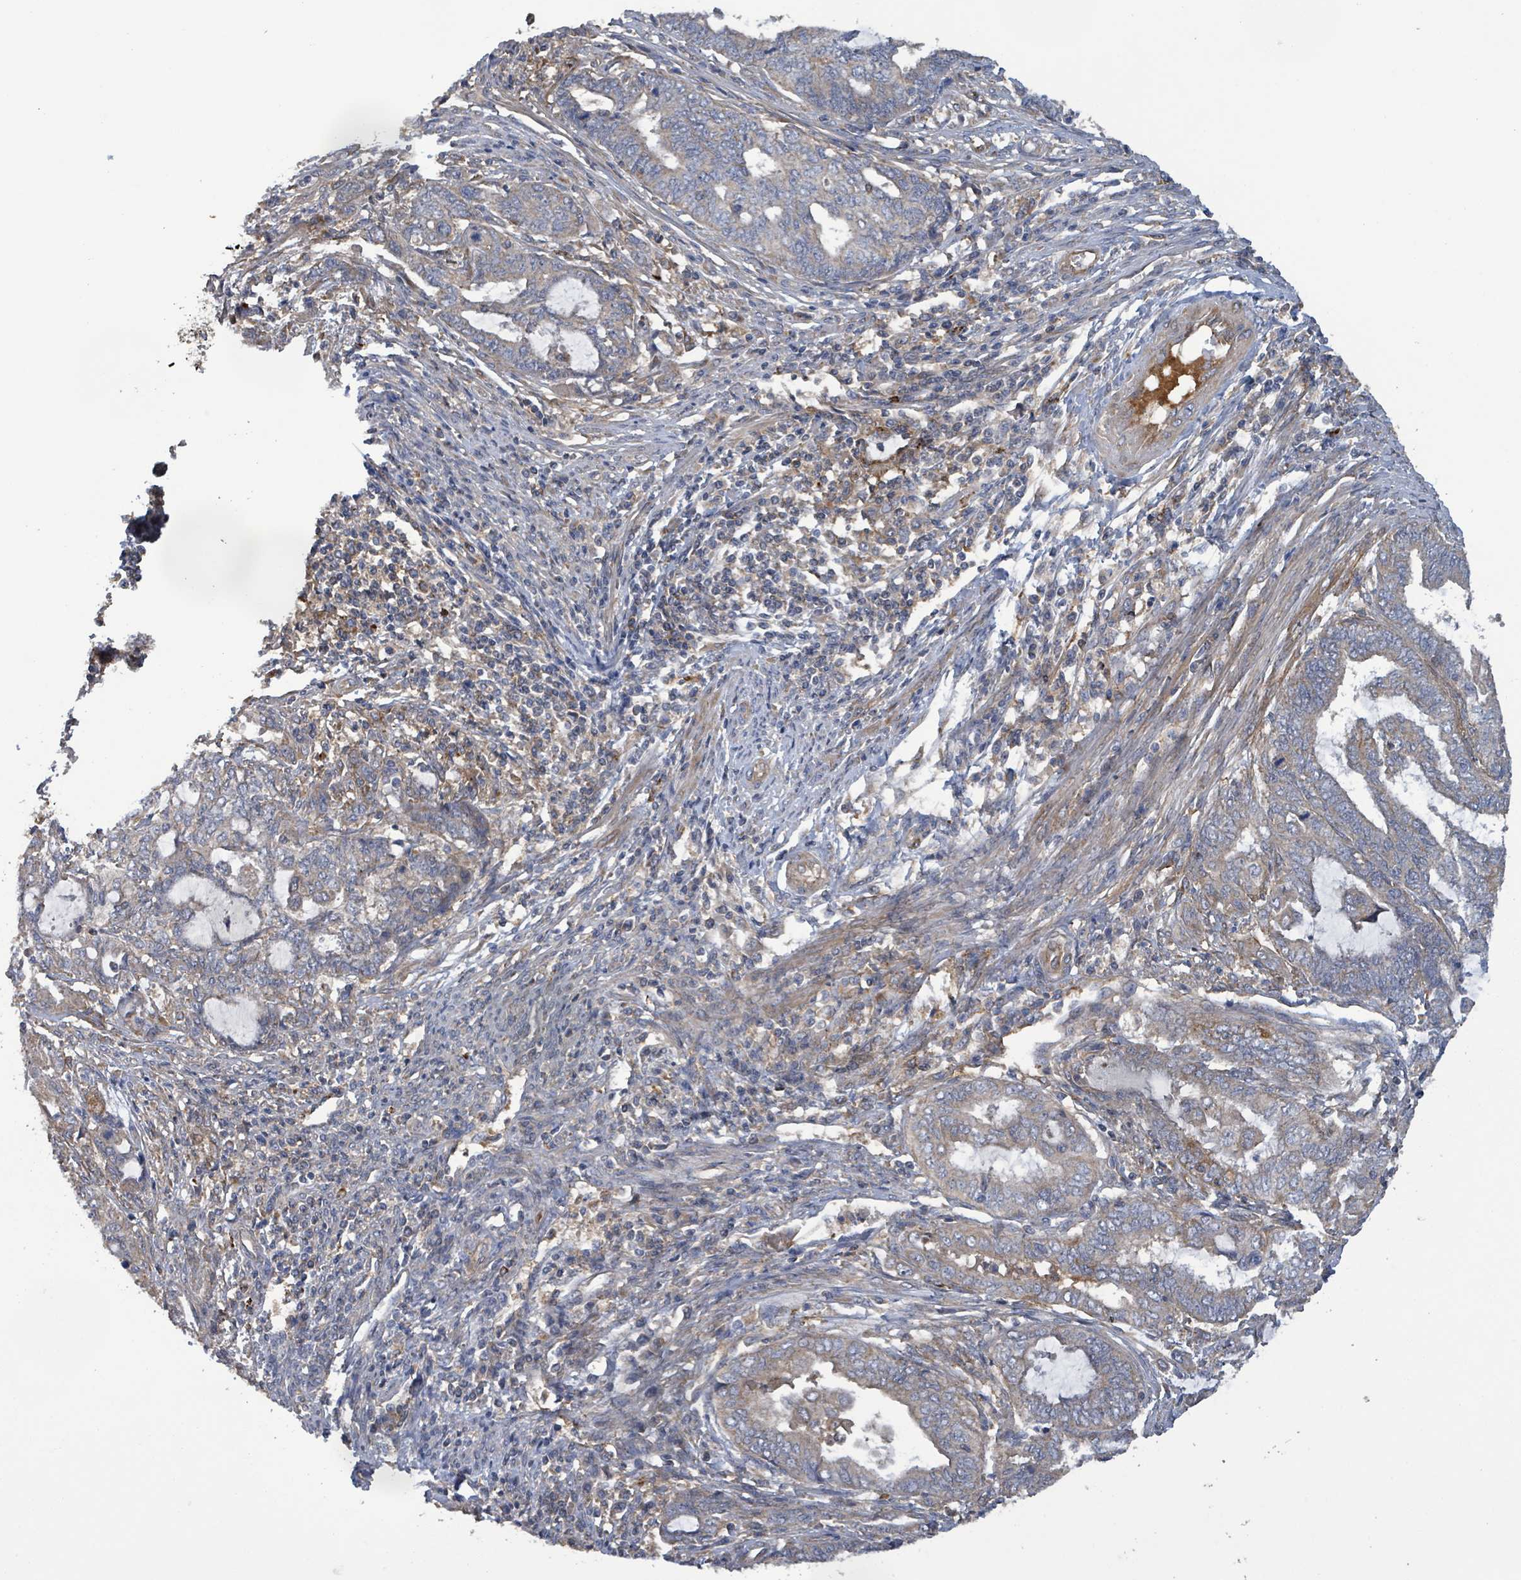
{"staining": {"intensity": "weak", "quantity": "<25%", "location": "cytoplasmic/membranous"}, "tissue": "endometrial cancer", "cell_type": "Tumor cells", "image_type": "cancer", "snomed": [{"axis": "morphology", "description": "Adenocarcinoma, NOS"}, {"axis": "topography", "description": "Uterus"}, {"axis": "topography", "description": "Endometrium"}], "caption": "The photomicrograph displays no significant positivity in tumor cells of adenocarcinoma (endometrial).", "gene": "PLAAT1", "patient": {"sex": "female", "age": 70}}